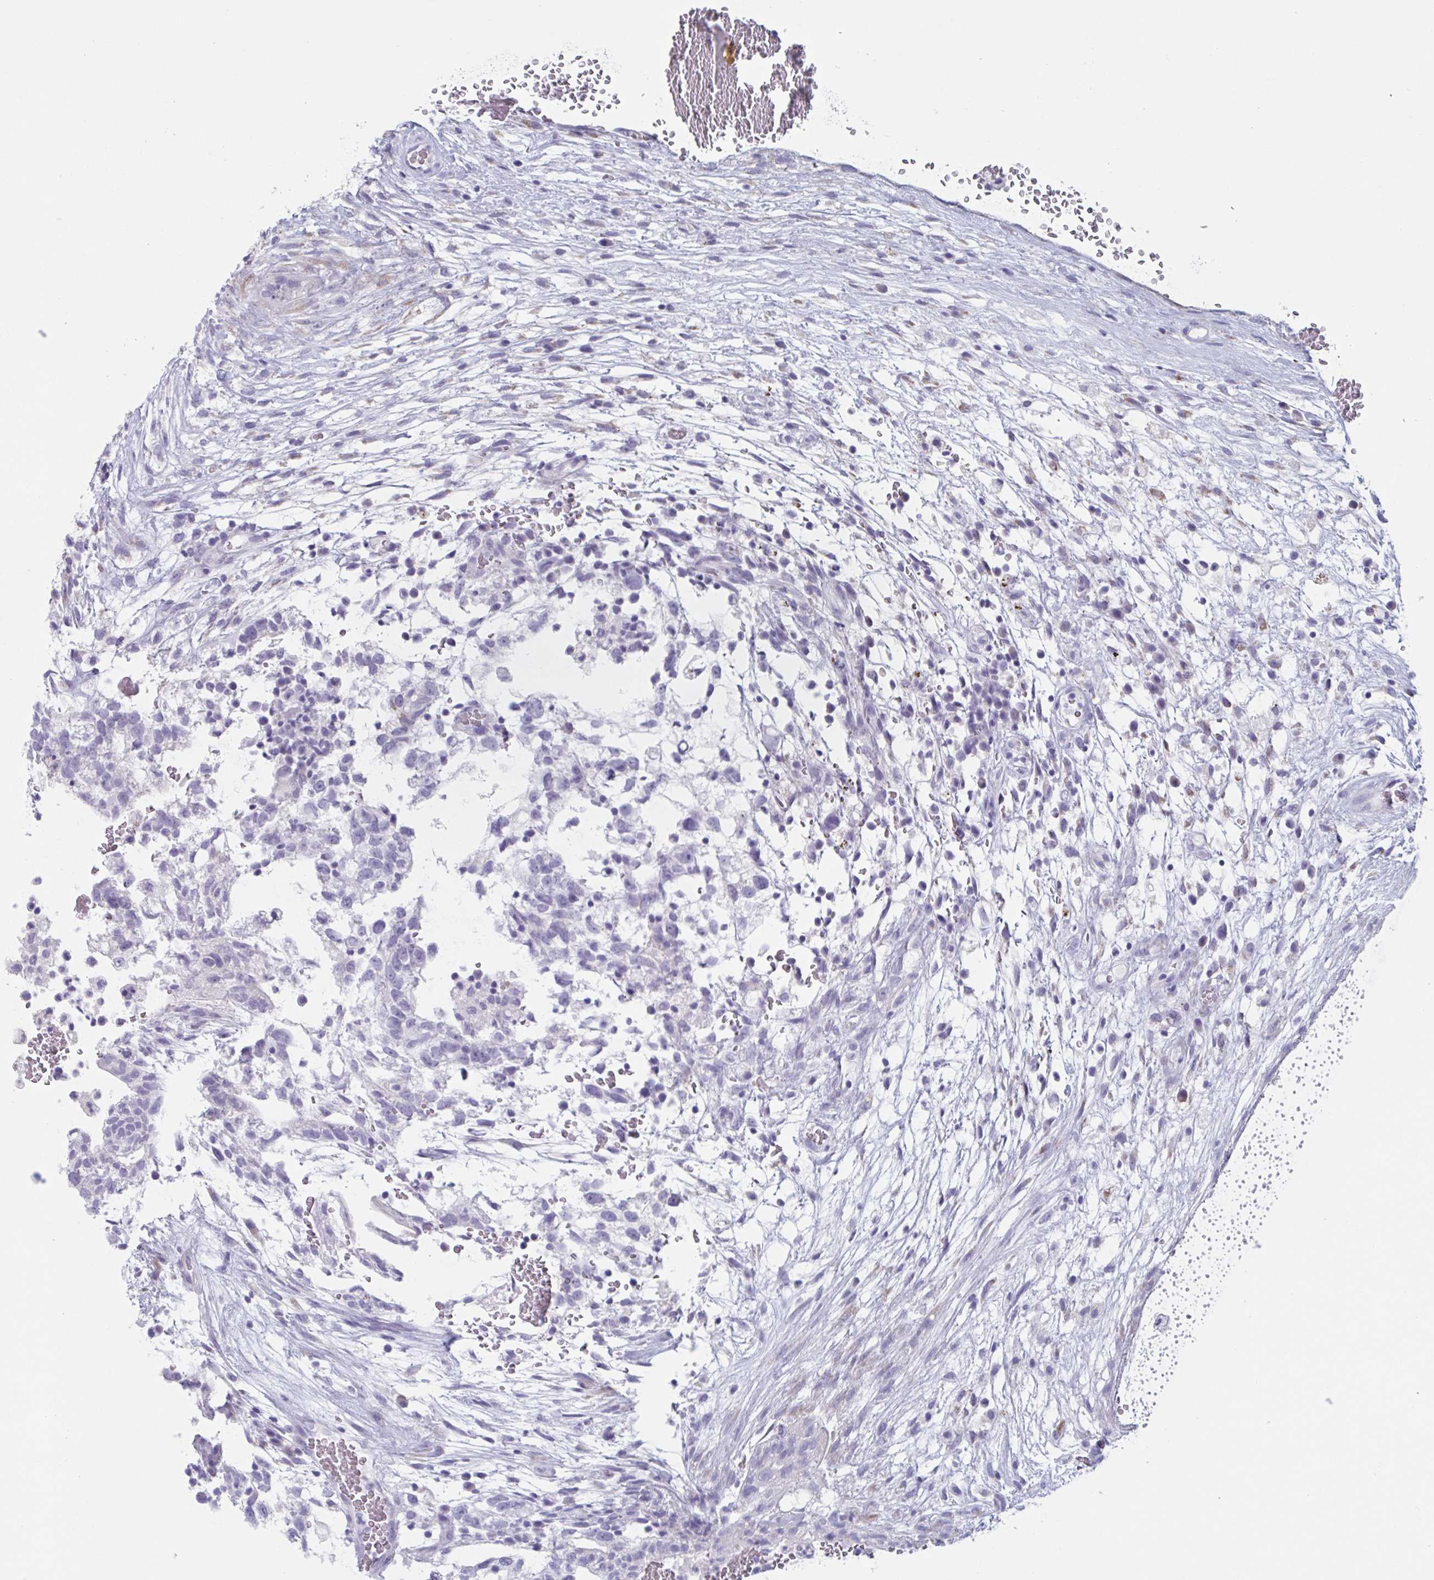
{"staining": {"intensity": "negative", "quantity": "none", "location": "none"}, "tissue": "testis cancer", "cell_type": "Tumor cells", "image_type": "cancer", "snomed": [{"axis": "morphology", "description": "Normal tissue, NOS"}, {"axis": "morphology", "description": "Carcinoma, Embryonal, NOS"}, {"axis": "topography", "description": "Testis"}], "caption": "This photomicrograph is of testis cancer (embryonal carcinoma) stained with IHC to label a protein in brown with the nuclei are counter-stained blue. There is no expression in tumor cells.", "gene": "HSD11B2", "patient": {"sex": "male", "age": 32}}